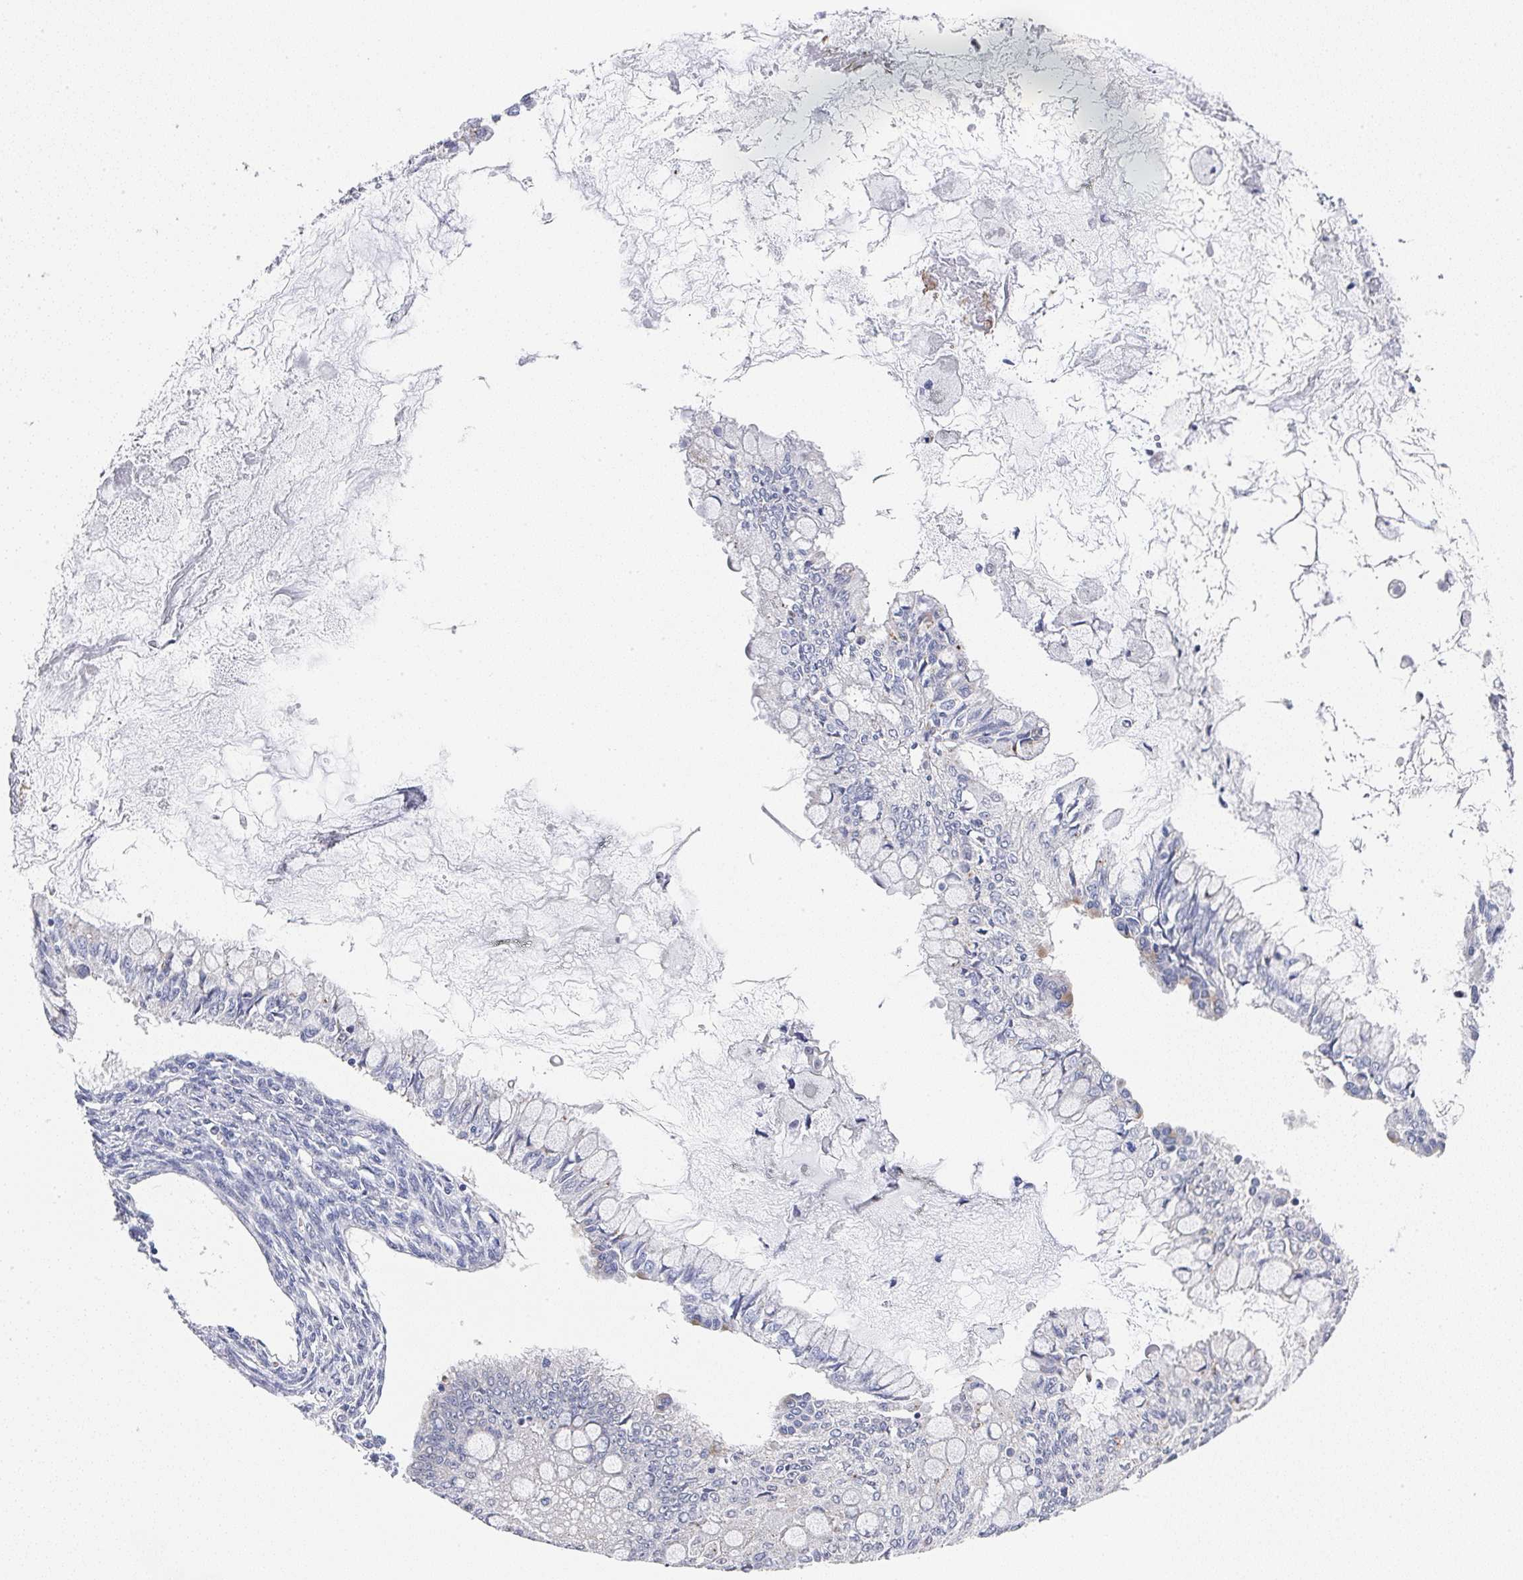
{"staining": {"intensity": "weak", "quantity": "<25%", "location": "cytoplasmic/membranous"}, "tissue": "ovarian cancer", "cell_type": "Tumor cells", "image_type": "cancer", "snomed": [{"axis": "morphology", "description": "Cystadenocarcinoma, mucinous, NOS"}, {"axis": "topography", "description": "Ovary"}], "caption": "This is an immunohistochemistry histopathology image of human mucinous cystadenocarcinoma (ovarian). There is no expression in tumor cells.", "gene": "NCF1", "patient": {"sex": "female", "age": 34}}